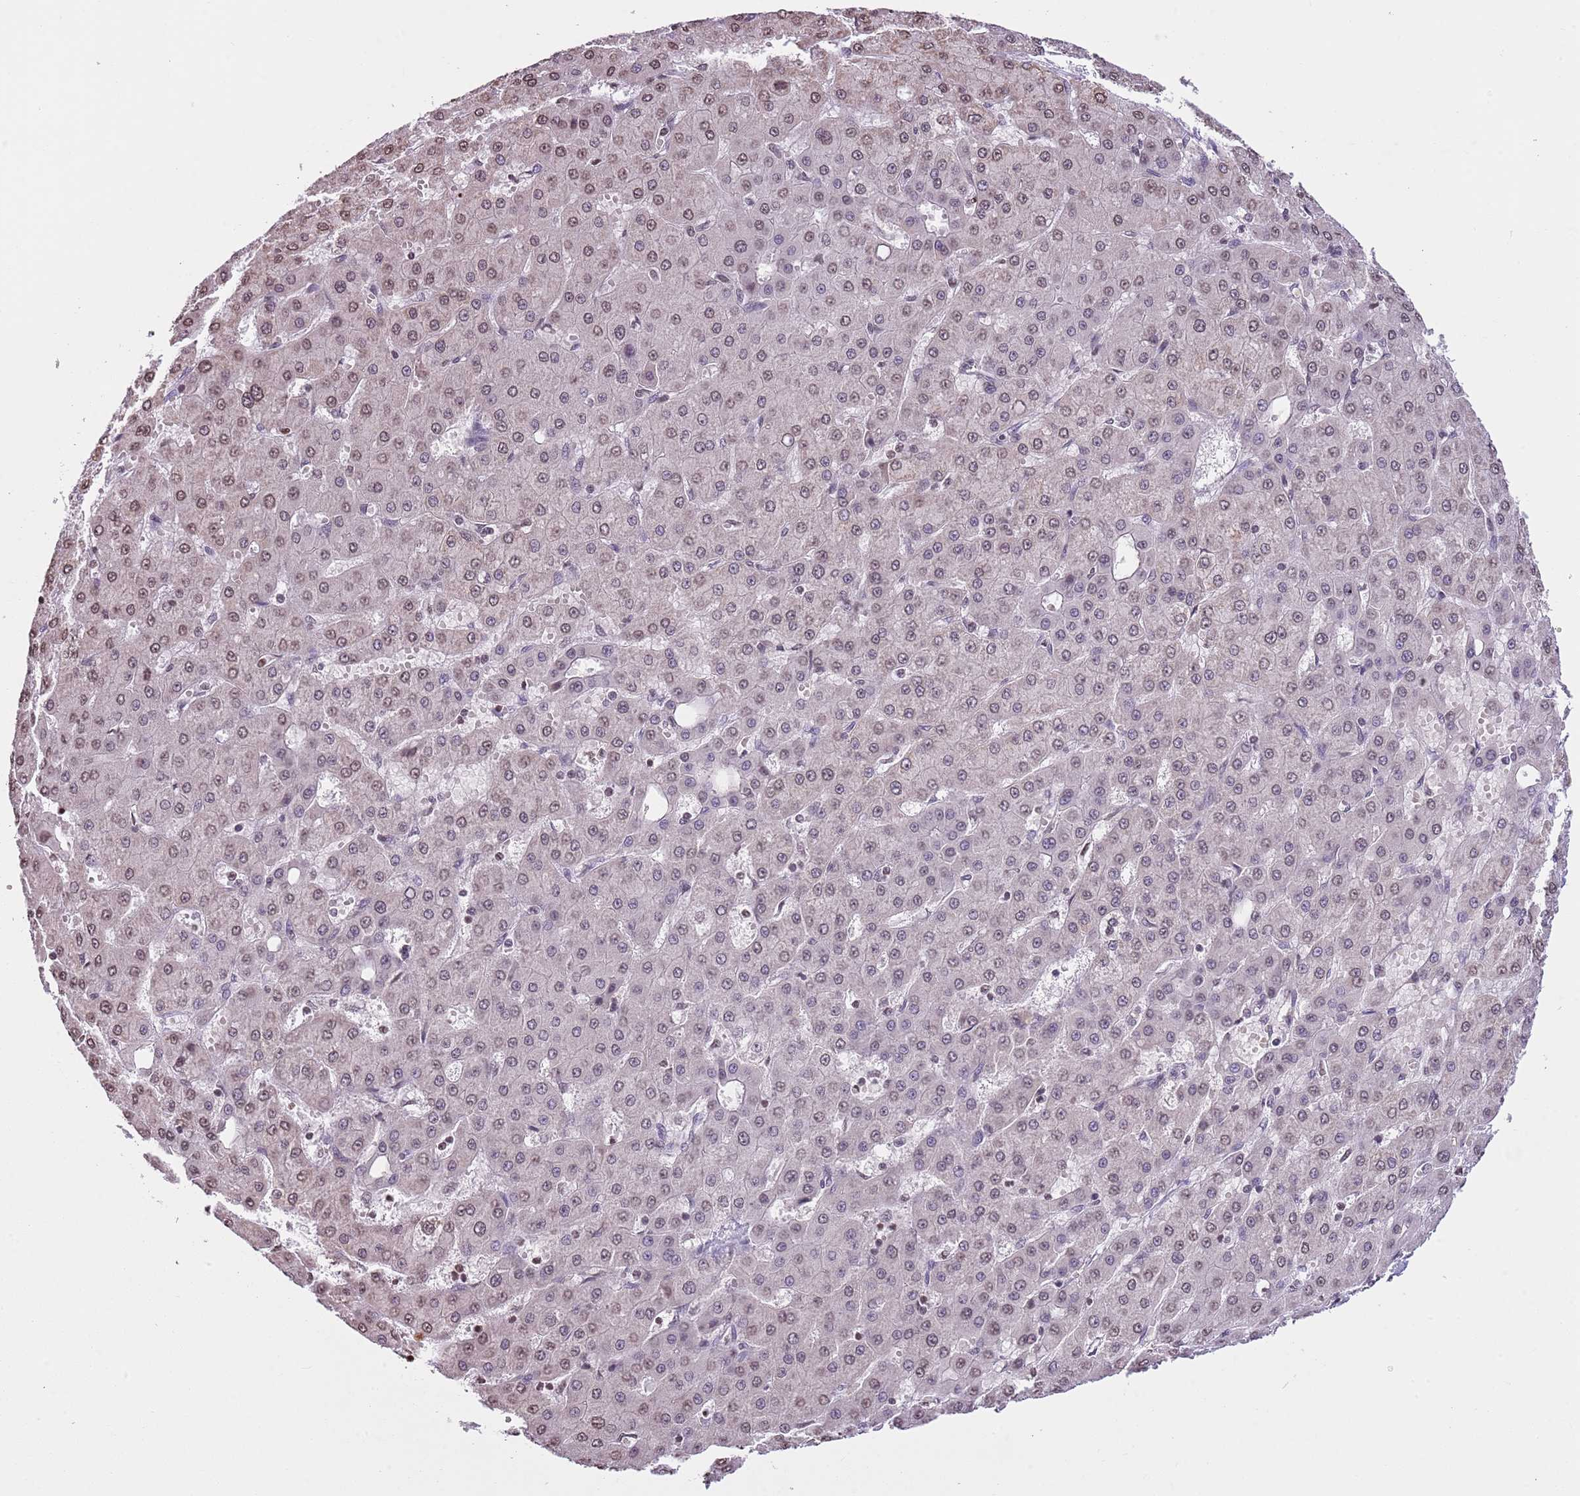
{"staining": {"intensity": "moderate", "quantity": "<25%", "location": "nuclear"}, "tissue": "liver cancer", "cell_type": "Tumor cells", "image_type": "cancer", "snomed": [{"axis": "morphology", "description": "Carcinoma, Hepatocellular, NOS"}, {"axis": "topography", "description": "Liver"}], "caption": "Tumor cells demonstrate low levels of moderate nuclear staining in approximately <25% of cells in liver cancer.", "gene": "KPNA3", "patient": {"sex": "male", "age": 47}}